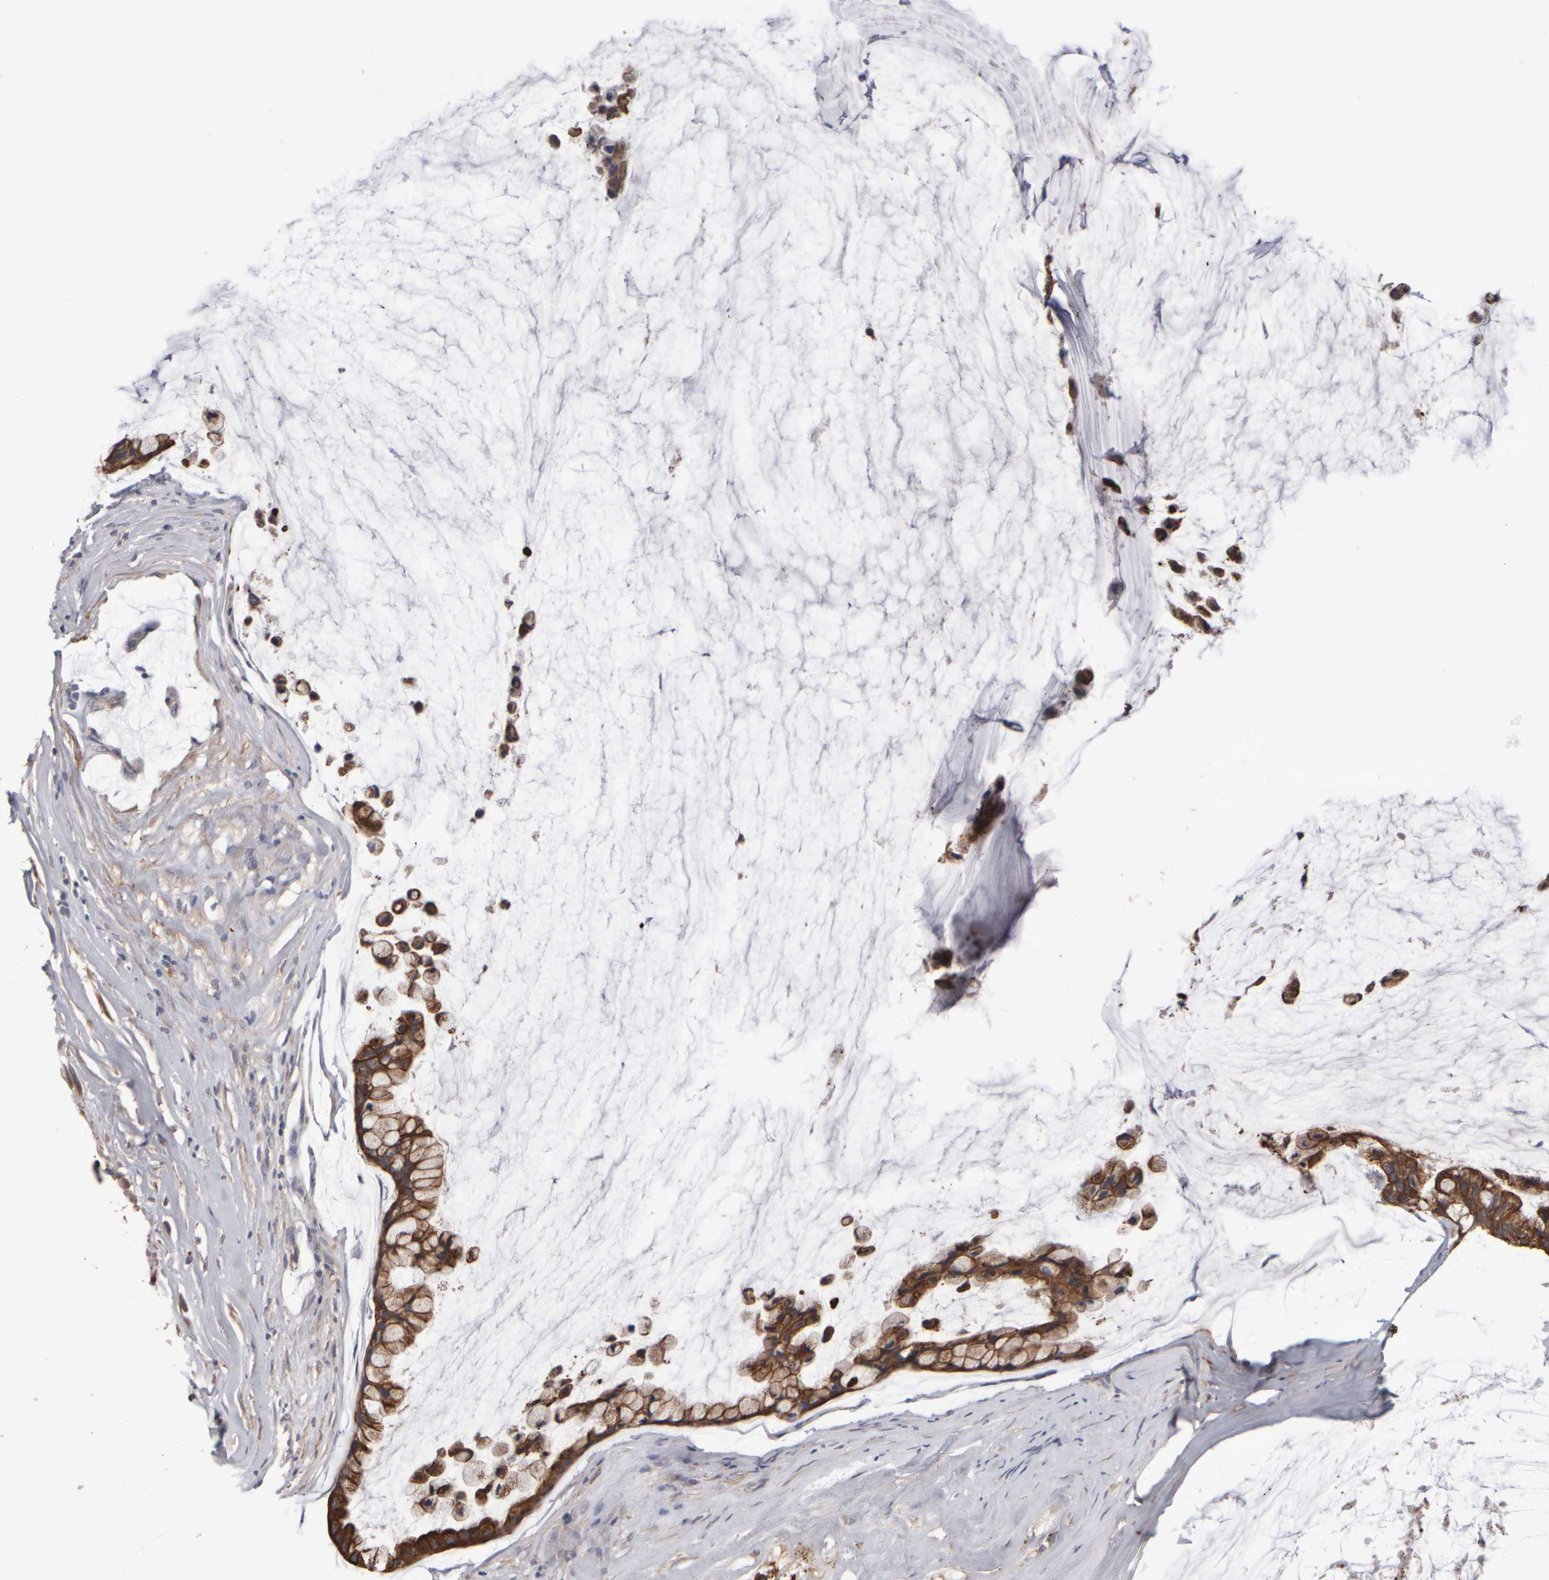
{"staining": {"intensity": "strong", "quantity": ">75%", "location": "cytoplasmic/membranous"}, "tissue": "ovarian cancer", "cell_type": "Tumor cells", "image_type": "cancer", "snomed": [{"axis": "morphology", "description": "Cystadenocarcinoma, mucinous, NOS"}, {"axis": "topography", "description": "Ovary"}], "caption": "Immunohistochemistry (IHC) staining of ovarian mucinous cystadenocarcinoma, which exhibits high levels of strong cytoplasmic/membranous positivity in about >75% of tumor cells indicating strong cytoplasmic/membranous protein expression. The staining was performed using DAB (3,3'-diaminobenzidine) (brown) for protein detection and nuclei were counterstained in hematoxylin (blue).", "gene": "EPHX2", "patient": {"sex": "female", "age": 39}}